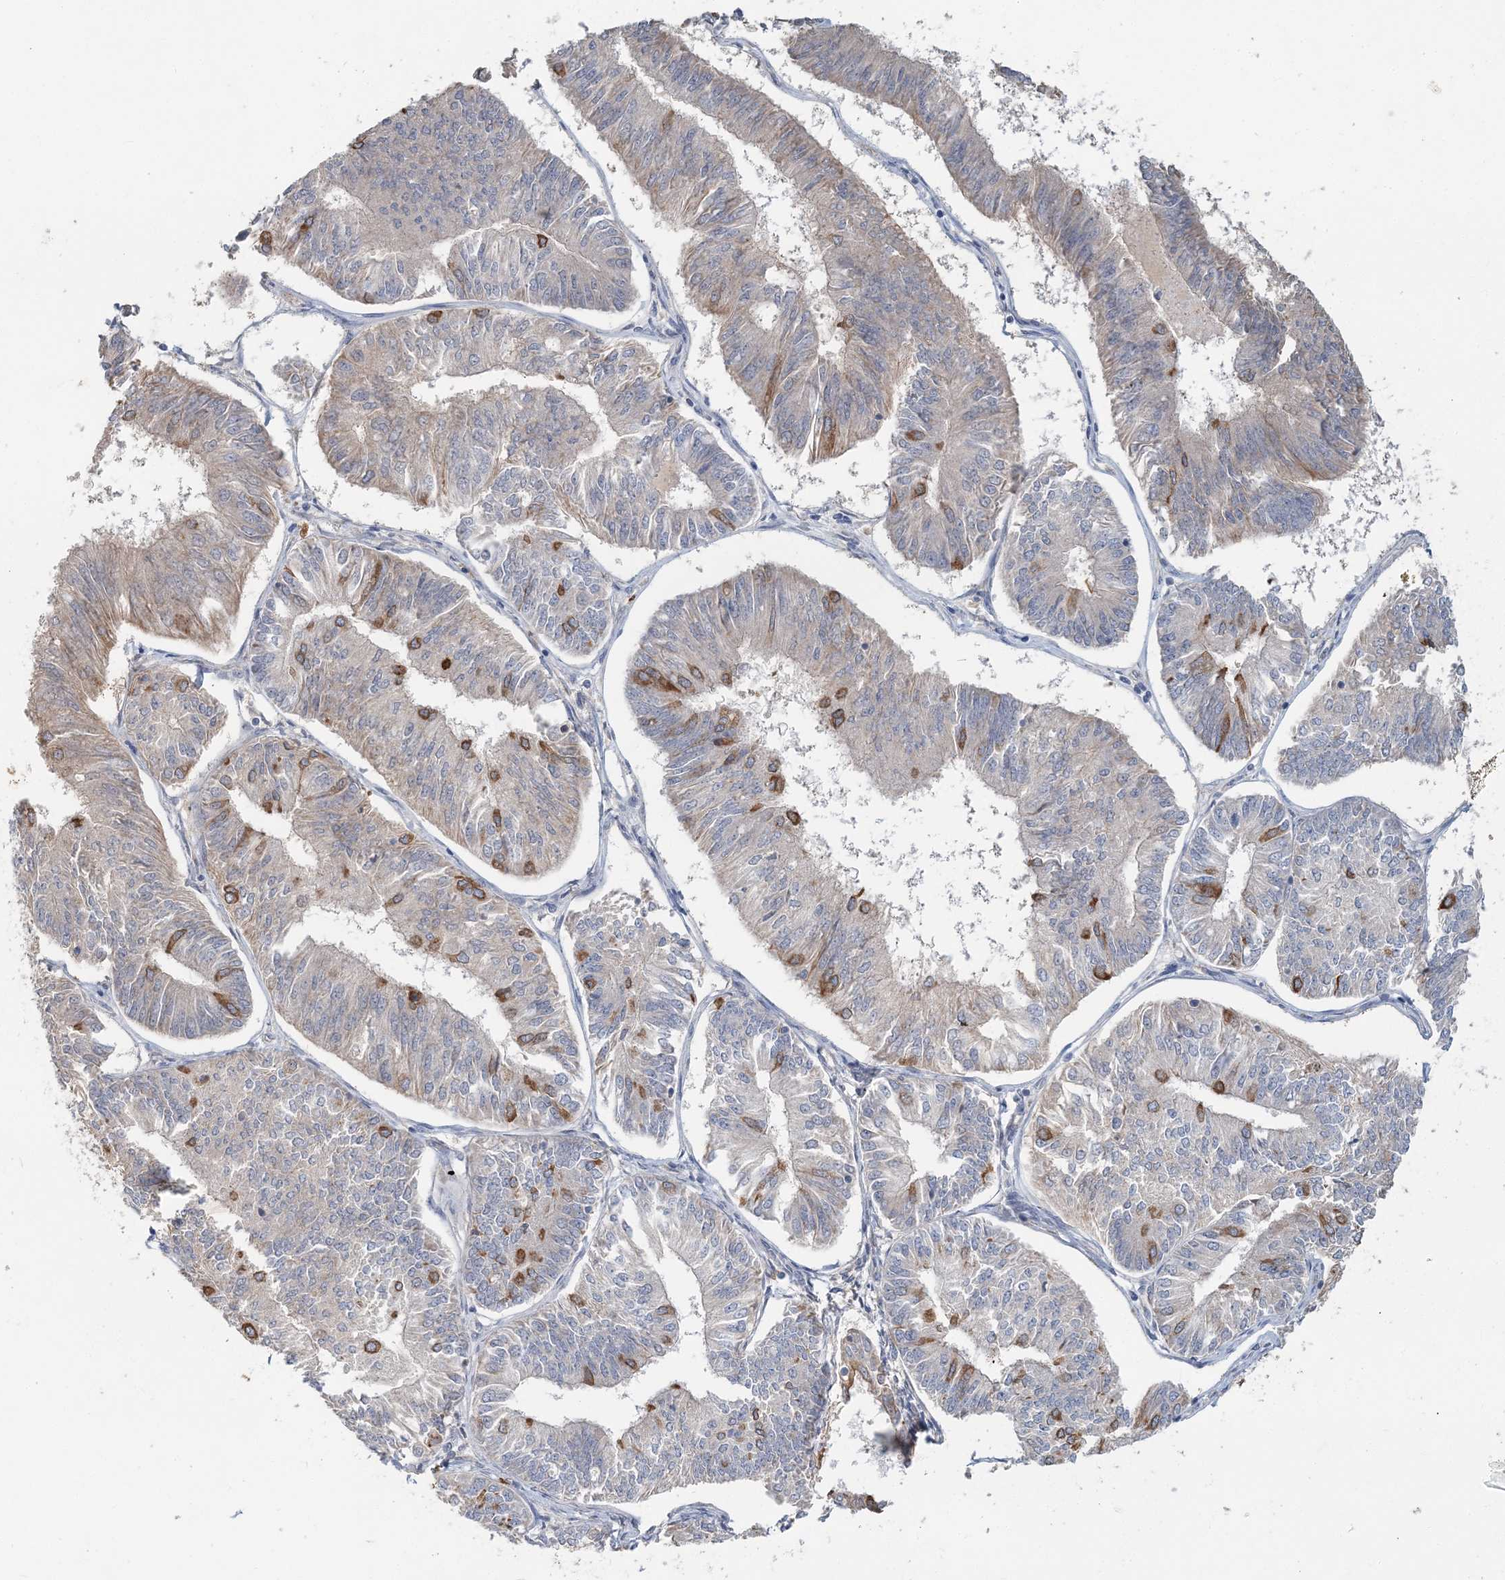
{"staining": {"intensity": "moderate", "quantity": "<25%", "location": "cytoplasmic/membranous"}, "tissue": "endometrial cancer", "cell_type": "Tumor cells", "image_type": "cancer", "snomed": [{"axis": "morphology", "description": "Adenocarcinoma, NOS"}, {"axis": "topography", "description": "Endometrium"}], "caption": "Endometrial cancer (adenocarcinoma) stained with DAB immunohistochemistry shows low levels of moderate cytoplasmic/membranous staining in about <25% of tumor cells. Nuclei are stained in blue.", "gene": "RNF25", "patient": {"sex": "female", "age": 58}}